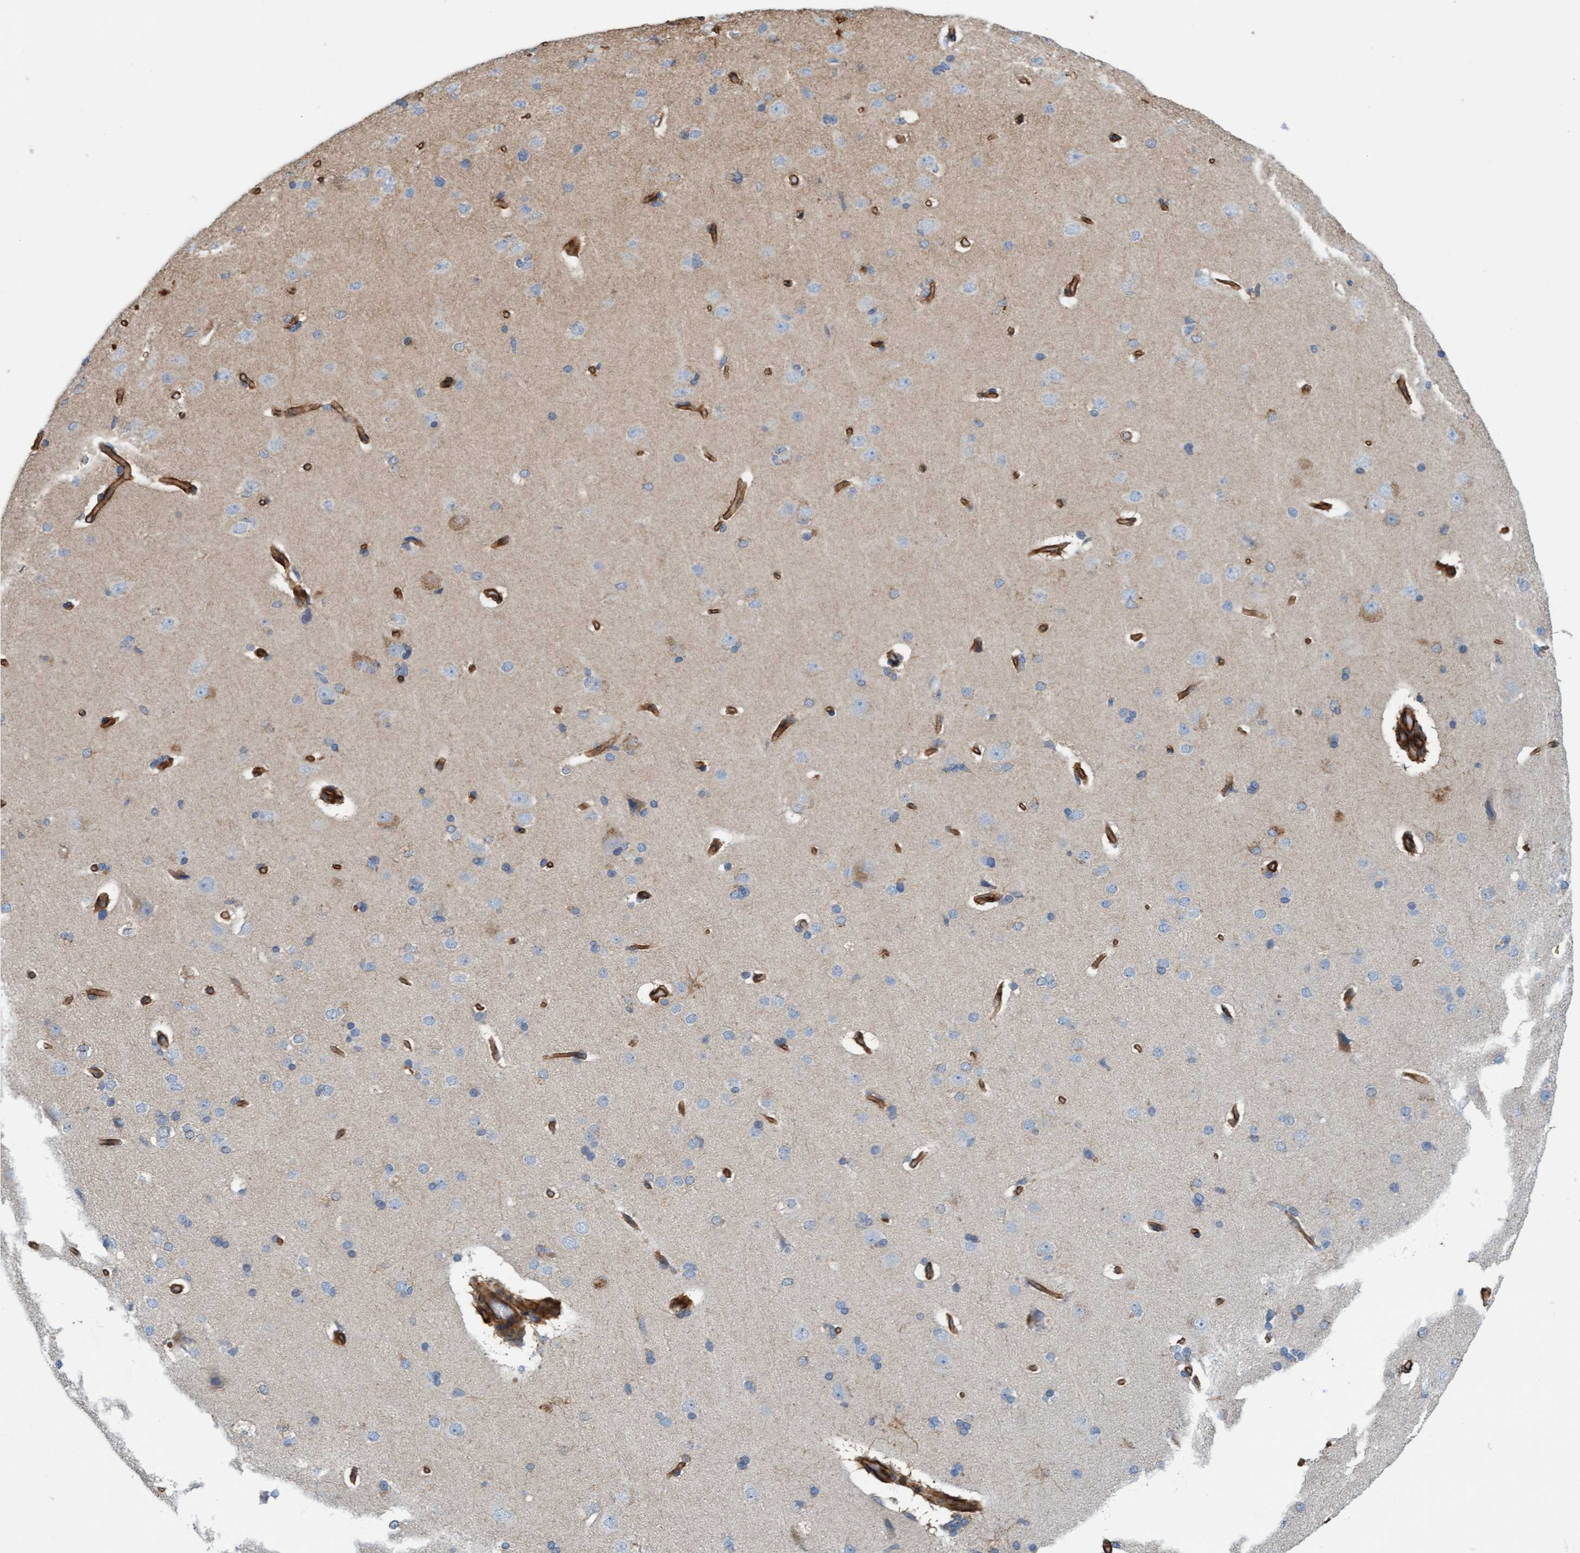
{"staining": {"intensity": "moderate", "quantity": ">75%", "location": "cytoplasmic/membranous"}, "tissue": "cerebral cortex", "cell_type": "Endothelial cells", "image_type": "normal", "snomed": [{"axis": "morphology", "description": "Normal tissue, NOS"}, {"axis": "topography", "description": "Cerebral cortex"}], "caption": "Protein staining reveals moderate cytoplasmic/membranous positivity in about >75% of endothelial cells in normal cerebral cortex.", "gene": "STXBP4", "patient": {"sex": "male", "age": 62}}